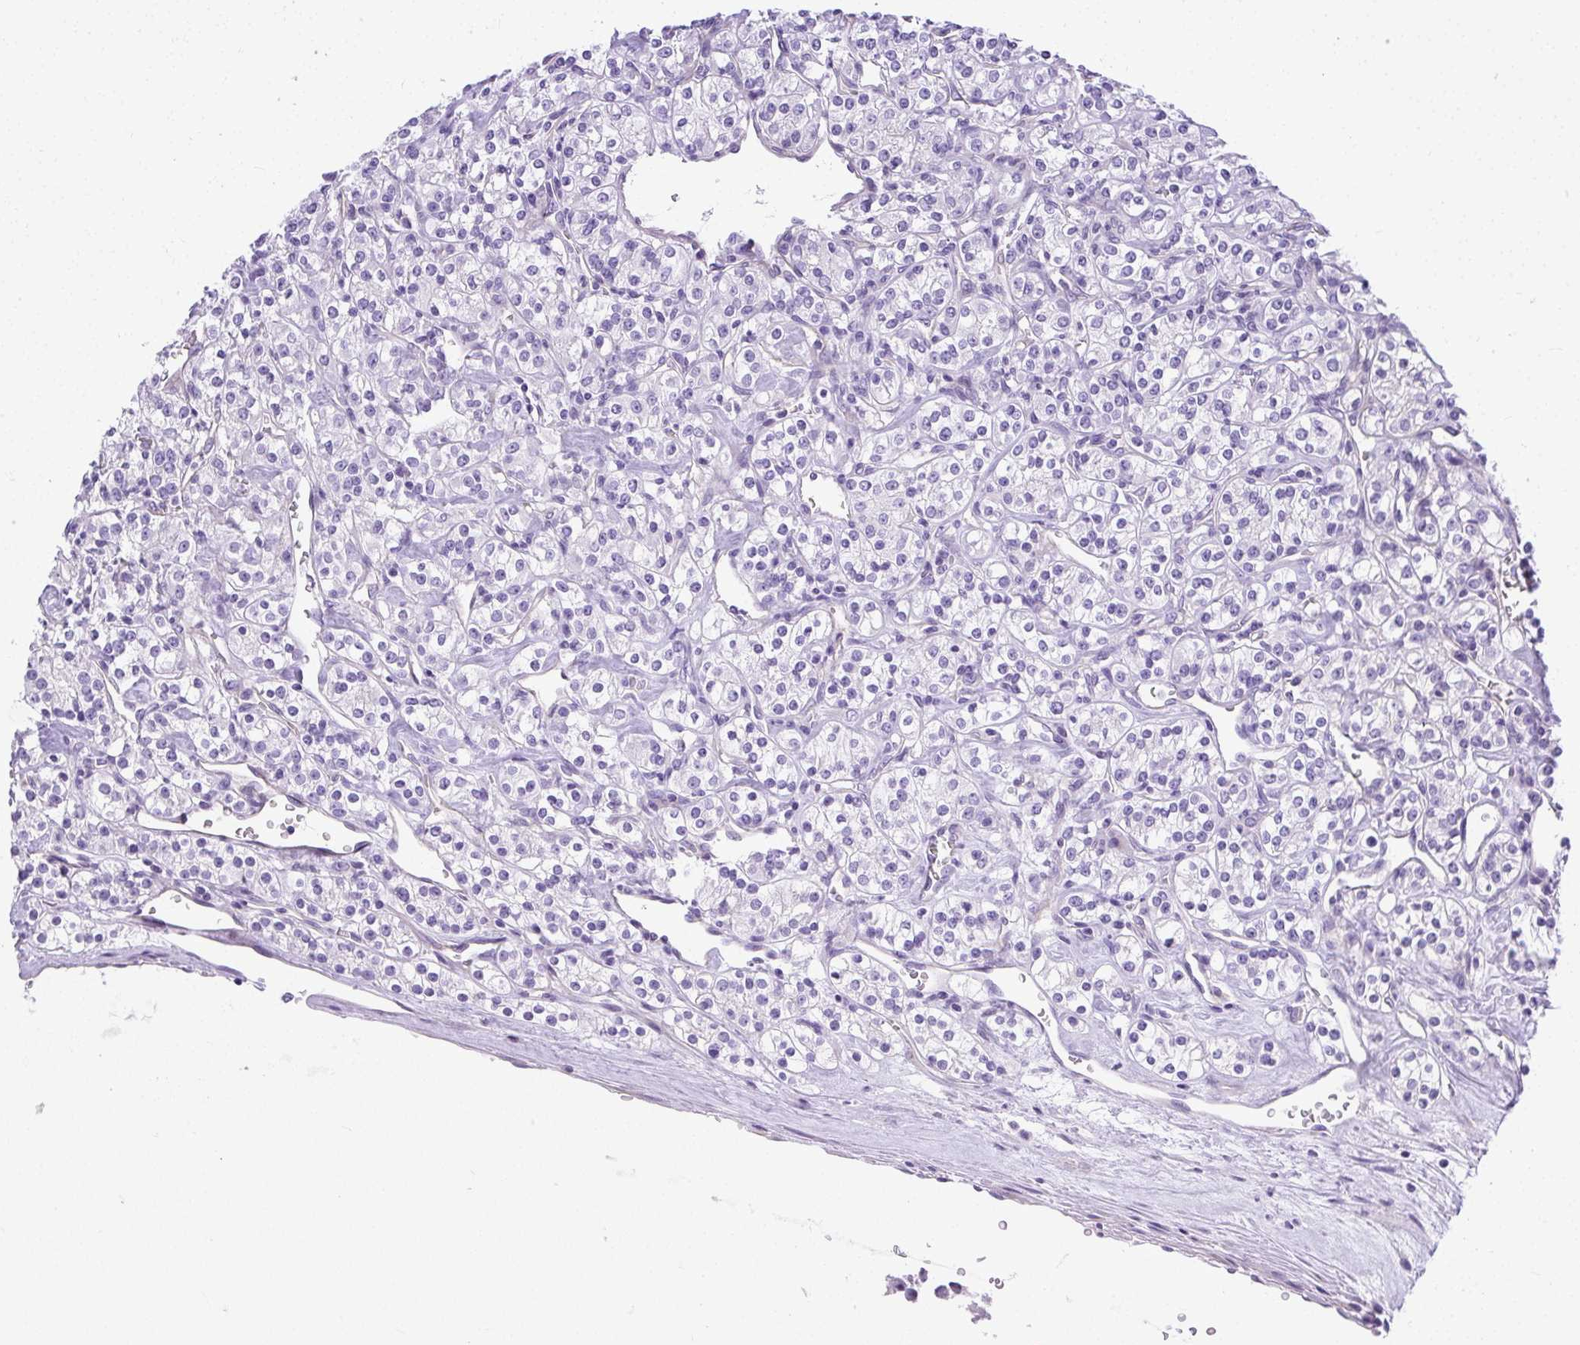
{"staining": {"intensity": "negative", "quantity": "none", "location": "none"}, "tissue": "renal cancer", "cell_type": "Tumor cells", "image_type": "cancer", "snomed": [{"axis": "morphology", "description": "Adenocarcinoma, NOS"}, {"axis": "topography", "description": "Kidney"}], "caption": "Renal adenocarcinoma stained for a protein using immunohistochemistry (IHC) demonstrates no expression tumor cells.", "gene": "PLPPR3", "patient": {"sex": "male", "age": 77}}